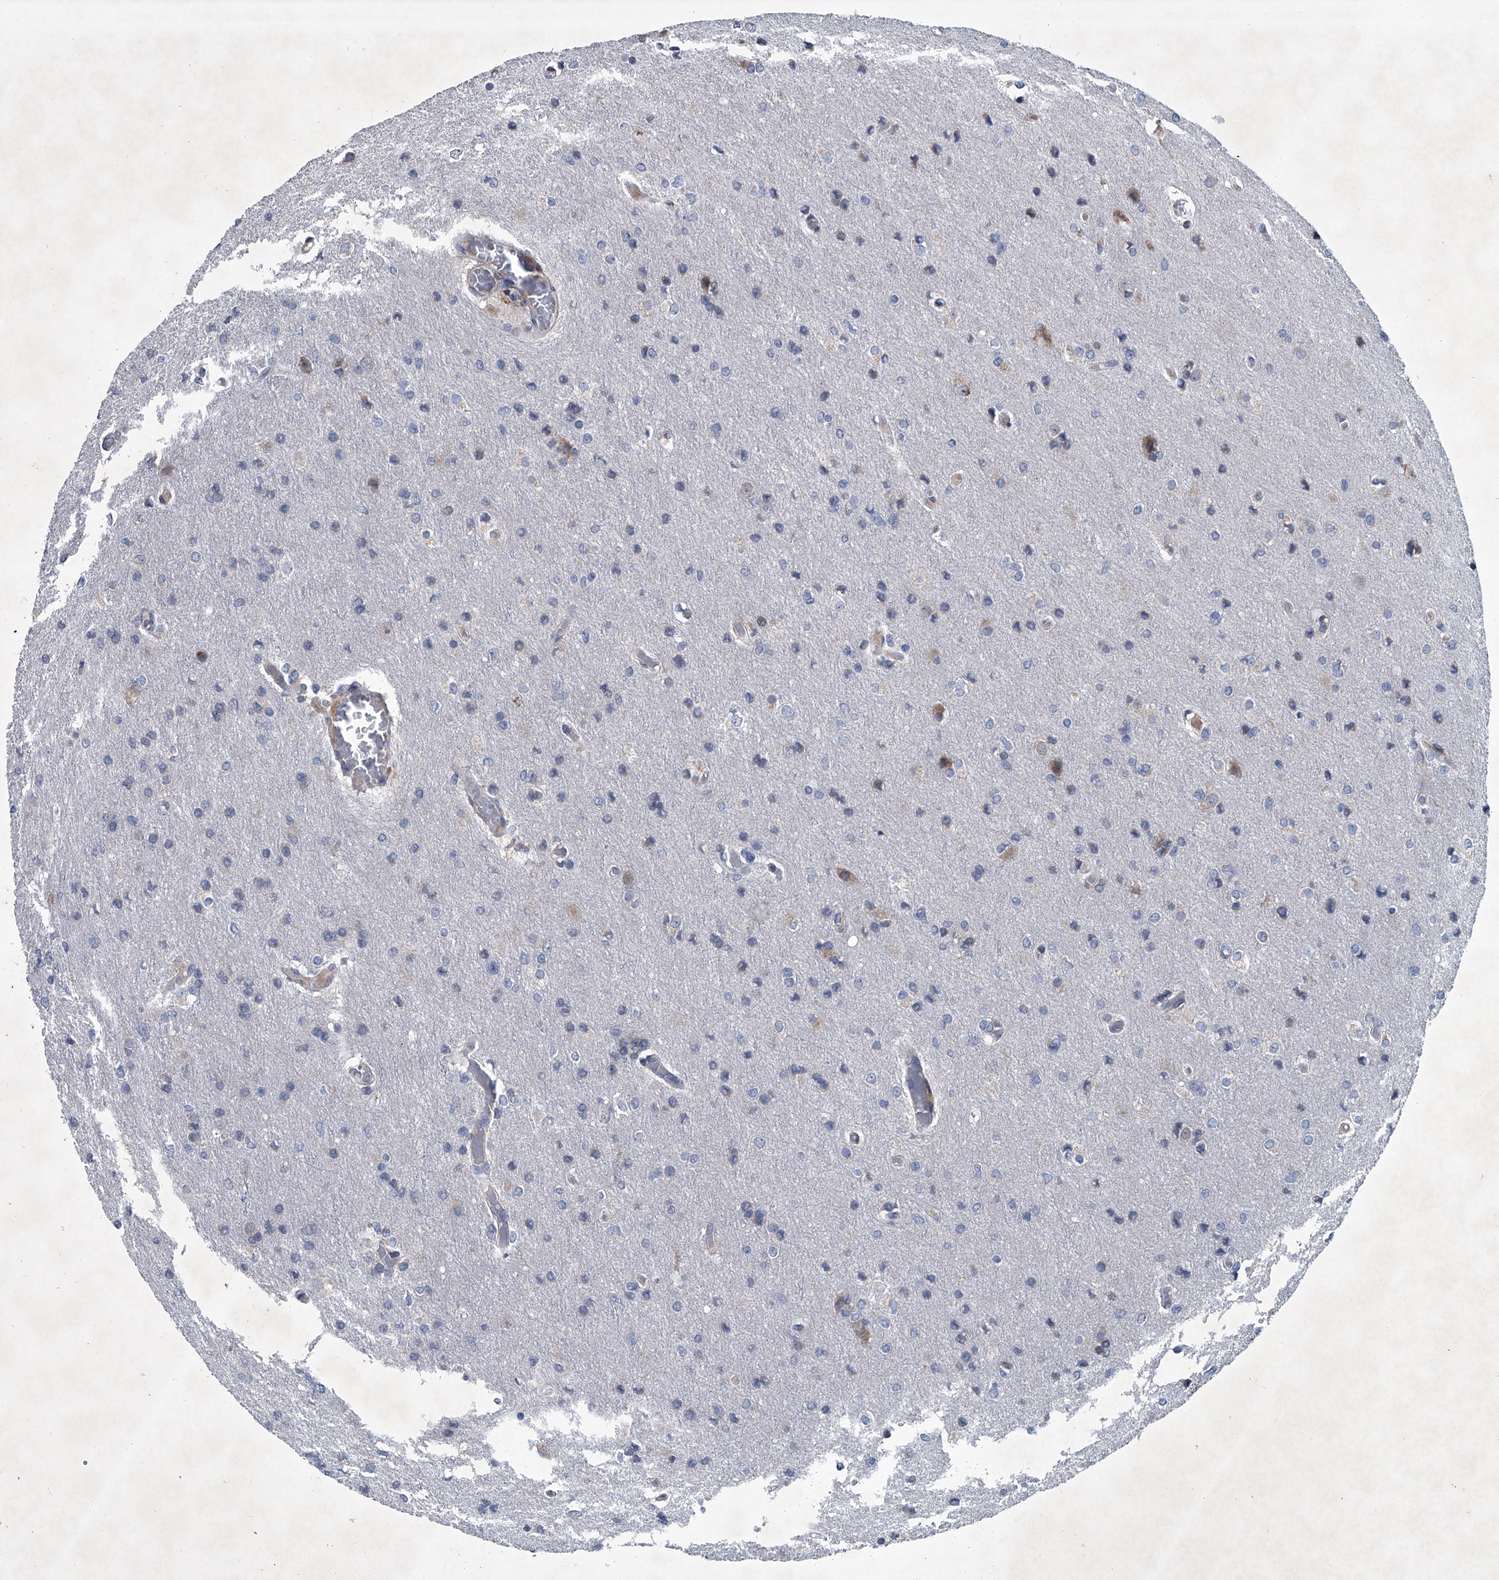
{"staining": {"intensity": "negative", "quantity": "none", "location": "none"}, "tissue": "glioma", "cell_type": "Tumor cells", "image_type": "cancer", "snomed": [{"axis": "morphology", "description": "Glioma, malignant, High grade"}, {"axis": "topography", "description": "Cerebral cortex"}], "caption": "IHC of high-grade glioma (malignant) shows no staining in tumor cells.", "gene": "ABCG1", "patient": {"sex": "female", "age": 36}}